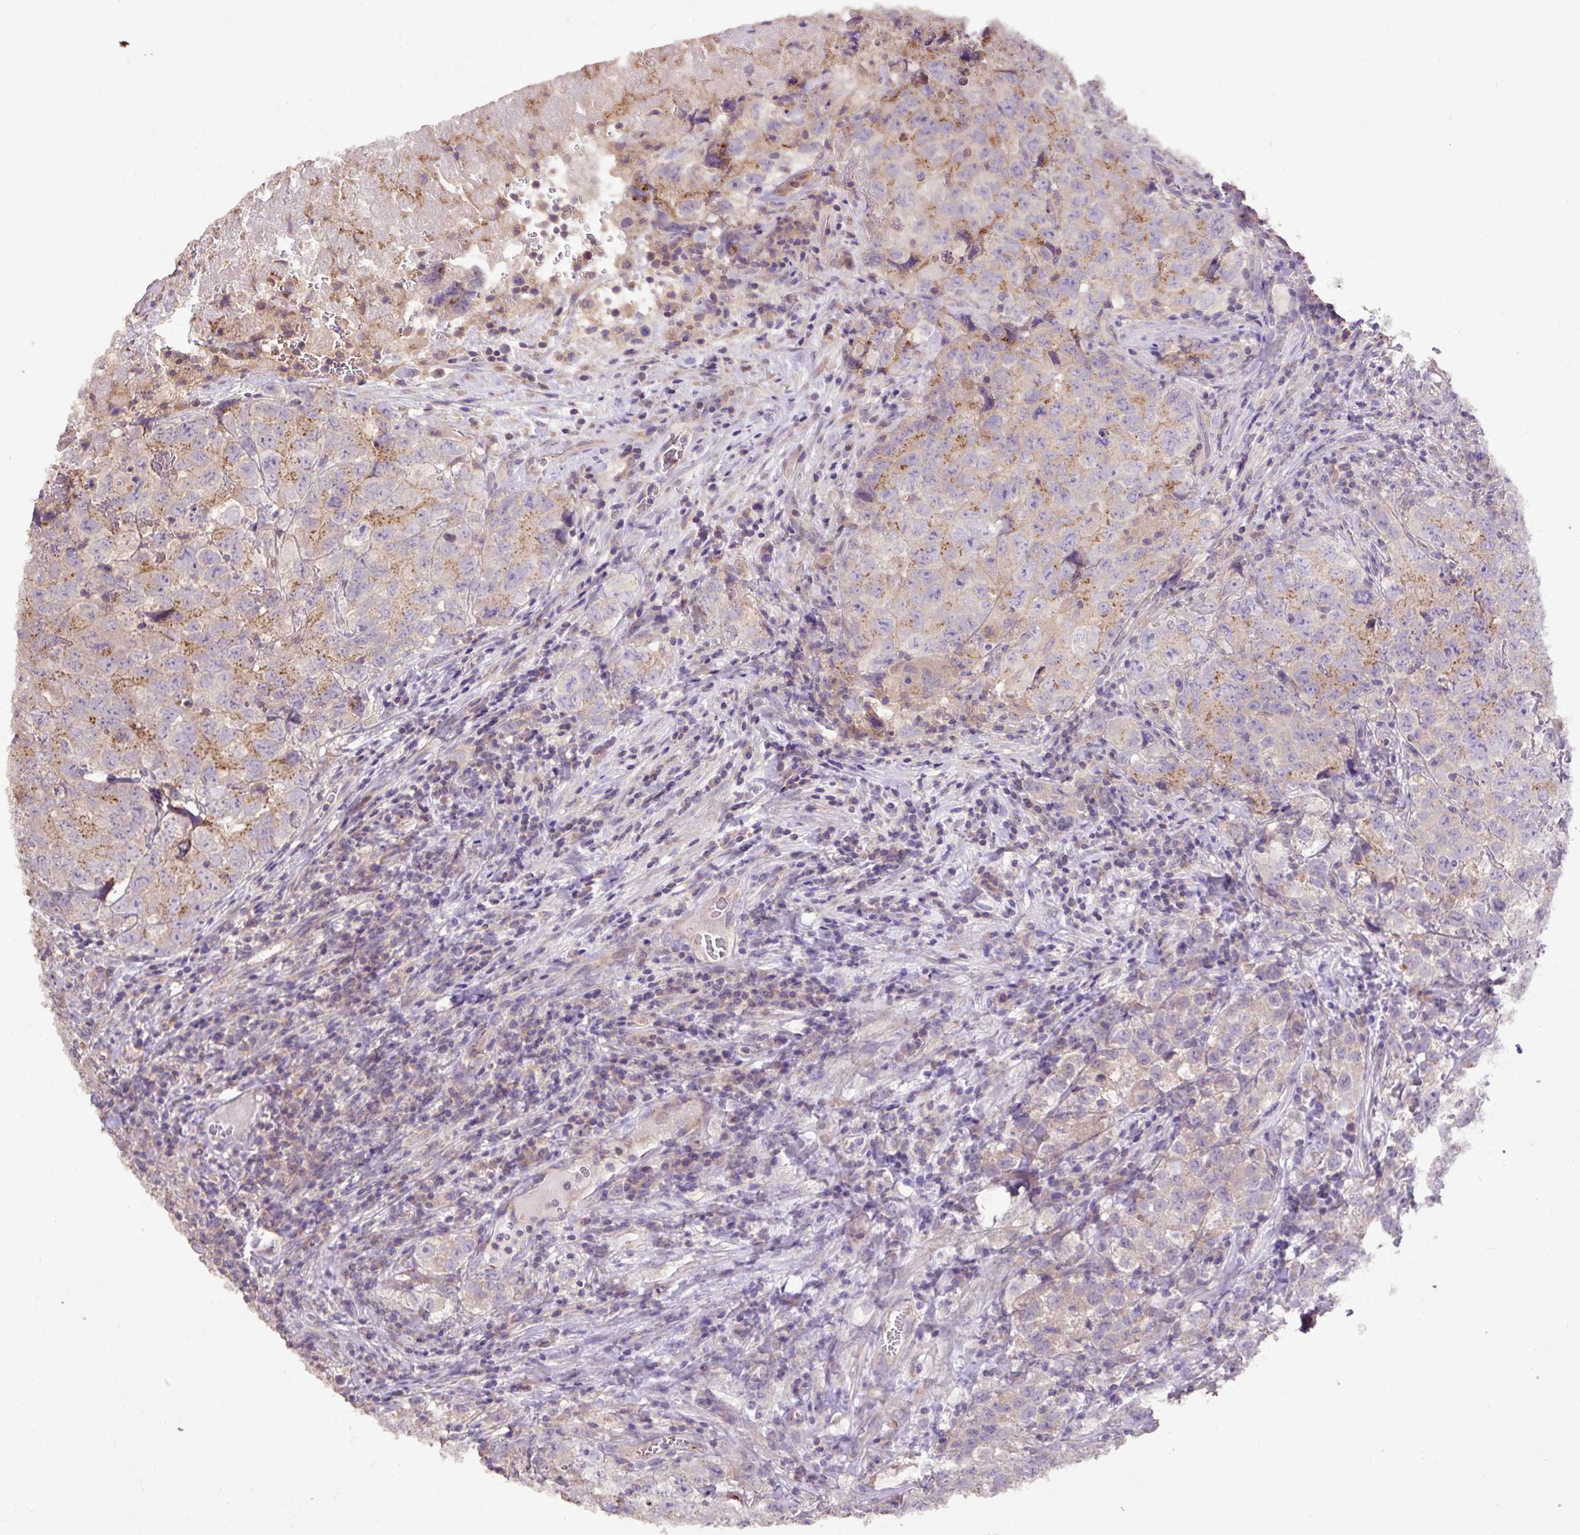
{"staining": {"intensity": "moderate", "quantity": "<25%", "location": "cytoplasmic/membranous"}, "tissue": "testis cancer", "cell_type": "Tumor cells", "image_type": "cancer", "snomed": [{"axis": "morphology", "description": "Seminoma, NOS"}, {"axis": "morphology", "description": "Carcinoma, Embryonal, NOS"}, {"axis": "topography", "description": "Testis"}], "caption": "Testis cancer (seminoma) stained for a protein demonstrates moderate cytoplasmic/membranous positivity in tumor cells.", "gene": "ABR", "patient": {"sex": "male", "age": 43}}